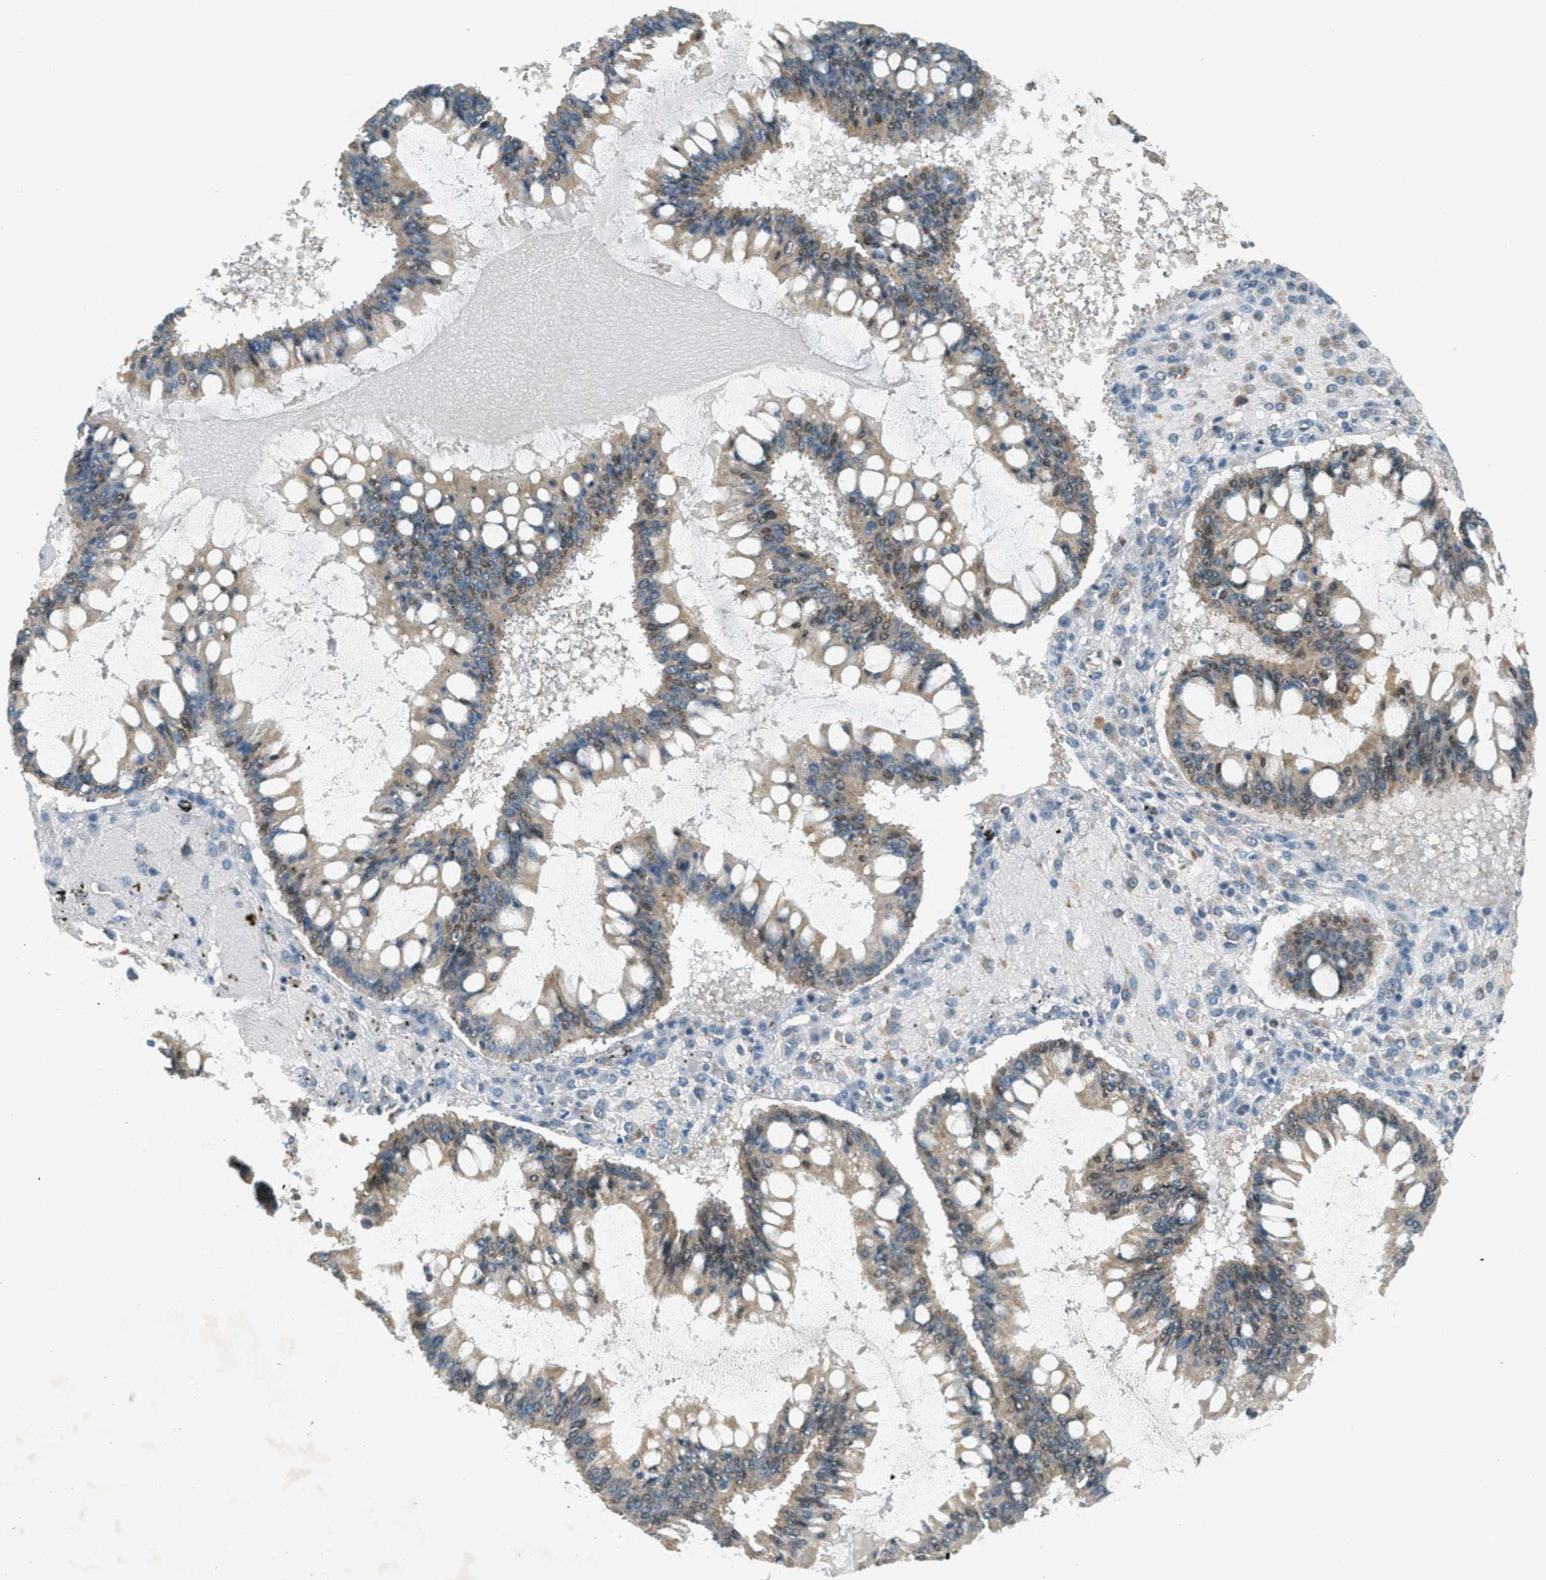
{"staining": {"intensity": "weak", "quantity": ">75%", "location": "cytoplasmic/membranous"}, "tissue": "ovarian cancer", "cell_type": "Tumor cells", "image_type": "cancer", "snomed": [{"axis": "morphology", "description": "Cystadenocarcinoma, mucinous, NOS"}, {"axis": "topography", "description": "Ovary"}], "caption": "The histopathology image shows immunohistochemical staining of ovarian mucinous cystadenocarcinoma. There is weak cytoplasmic/membranous staining is appreciated in approximately >75% of tumor cells.", "gene": "TCF20", "patient": {"sex": "female", "age": 73}}